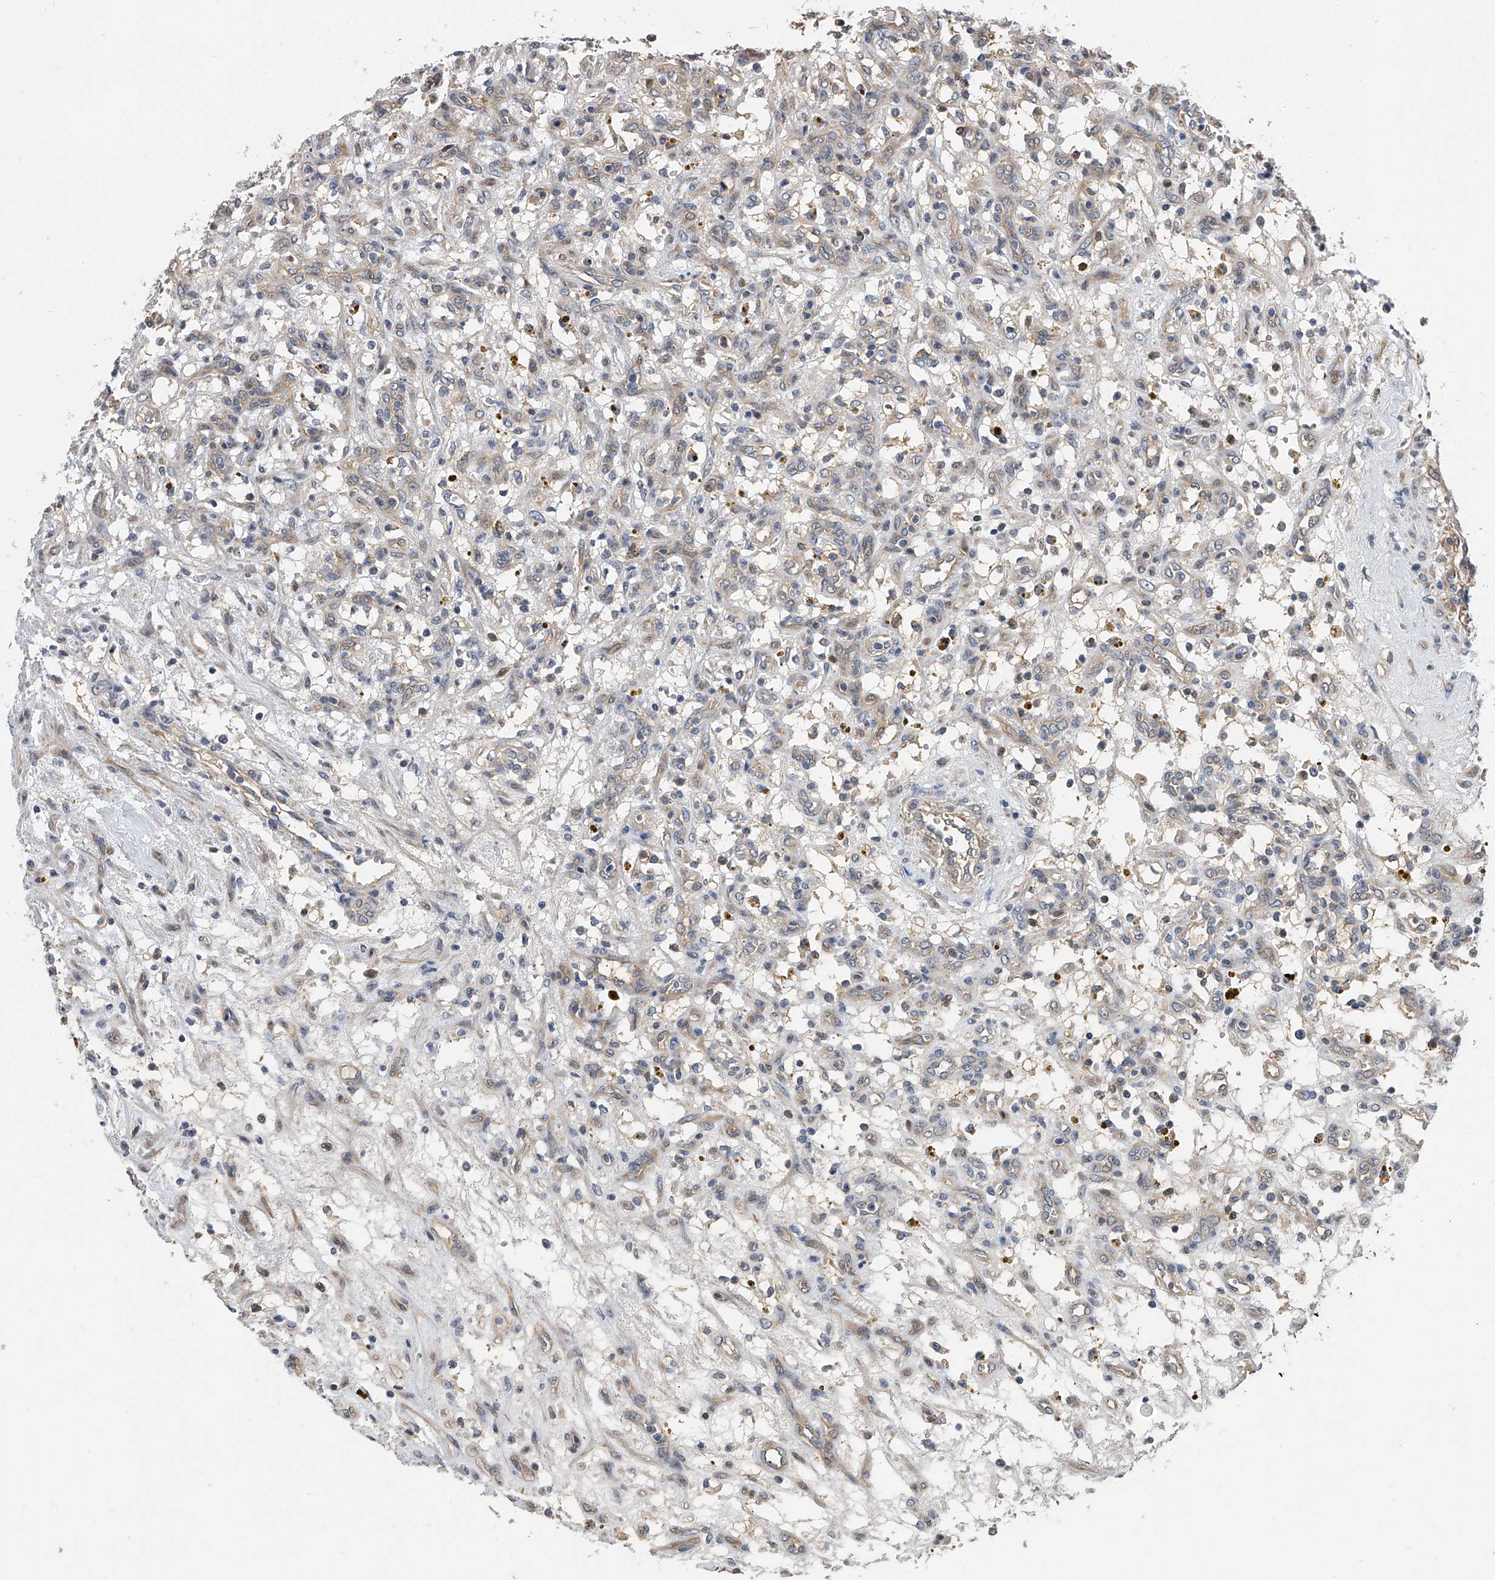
{"staining": {"intensity": "negative", "quantity": "none", "location": "none"}, "tissue": "renal cancer", "cell_type": "Tumor cells", "image_type": "cancer", "snomed": [{"axis": "morphology", "description": "Adenocarcinoma, NOS"}, {"axis": "topography", "description": "Kidney"}], "caption": "A photomicrograph of human adenocarcinoma (renal) is negative for staining in tumor cells.", "gene": "CD200", "patient": {"sex": "female", "age": 57}}